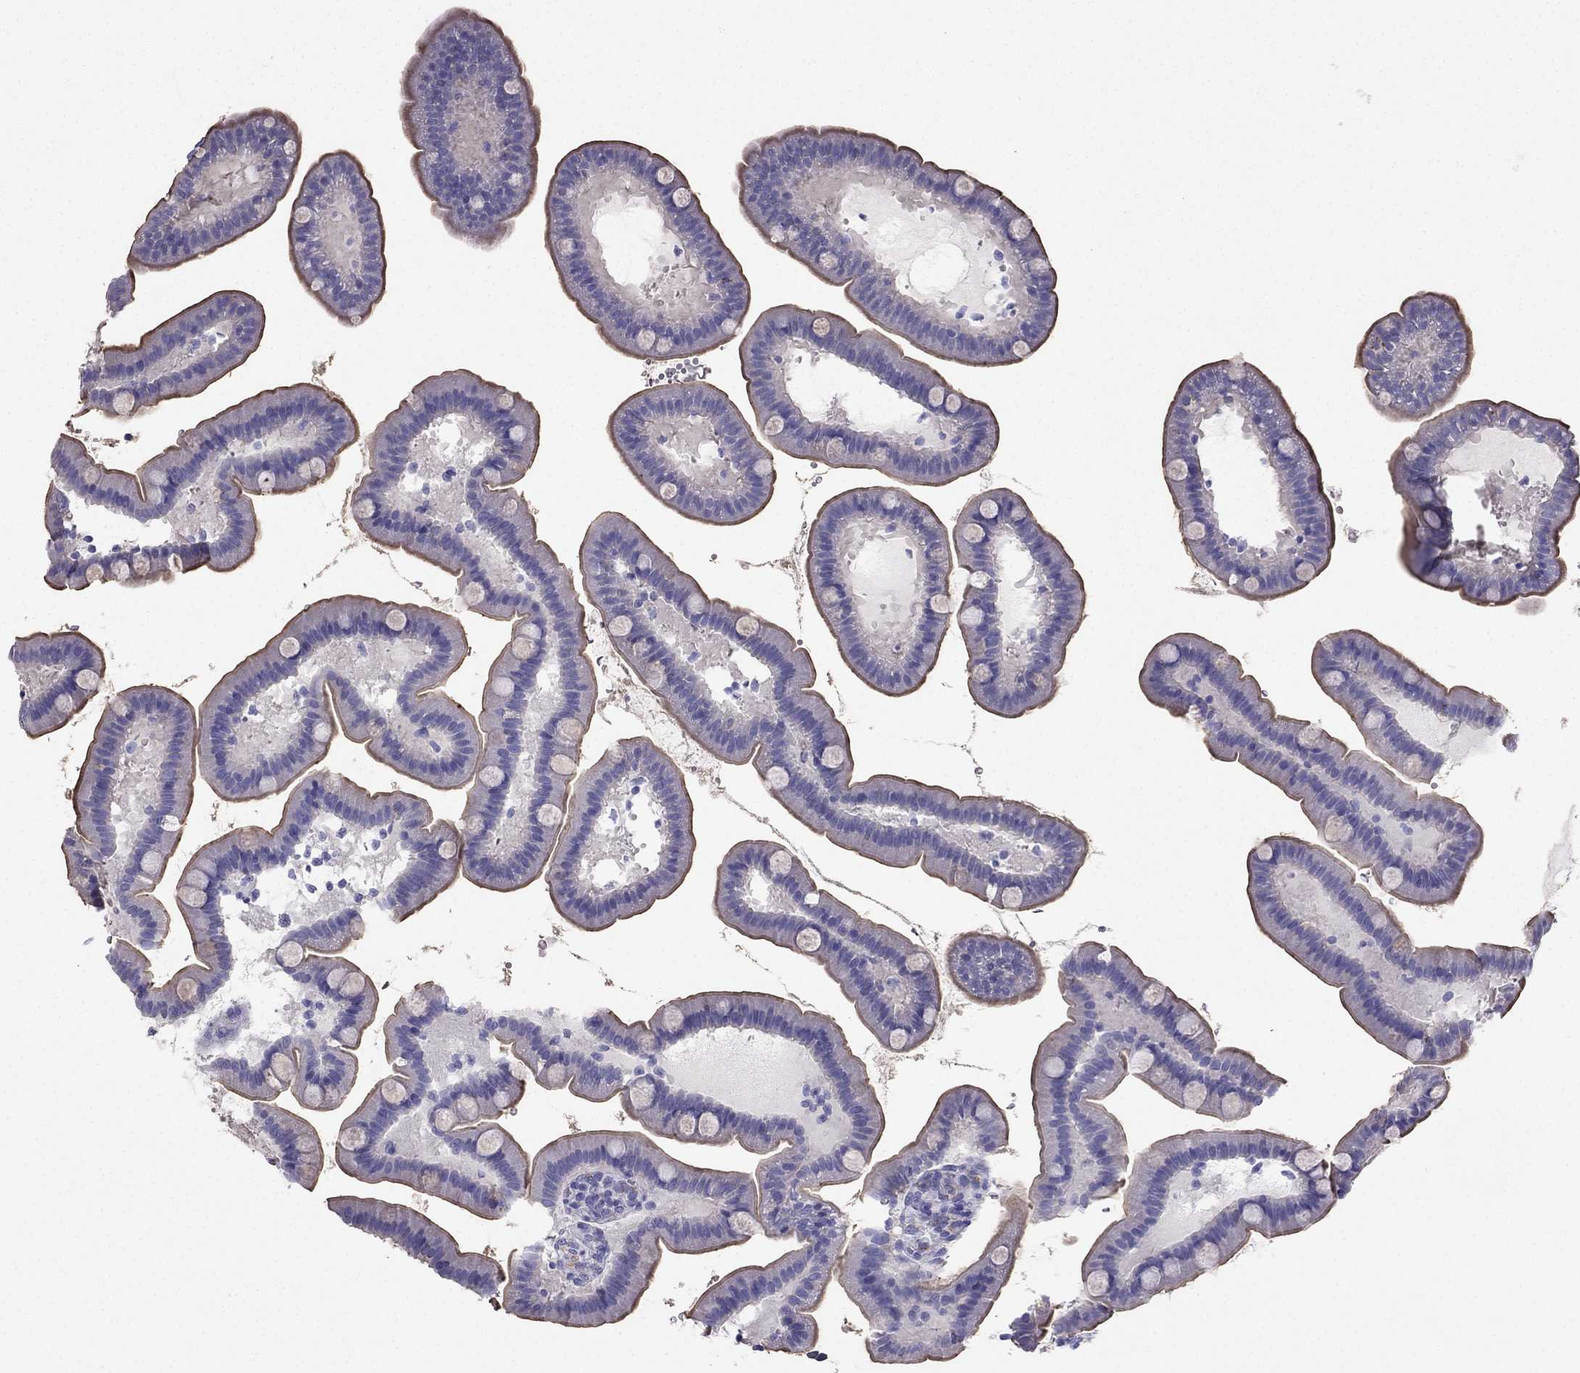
{"staining": {"intensity": "moderate", "quantity": "<25%", "location": "cytoplasmic/membranous"}, "tissue": "small intestine", "cell_type": "Glandular cells", "image_type": "normal", "snomed": [{"axis": "morphology", "description": "Normal tissue, NOS"}, {"axis": "topography", "description": "Small intestine"}], "caption": "Small intestine stained with immunohistochemistry reveals moderate cytoplasmic/membranous positivity in approximately <25% of glandular cells. (brown staining indicates protein expression, while blue staining denotes nuclei).", "gene": "PTH", "patient": {"sex": "male", "age": 66}}